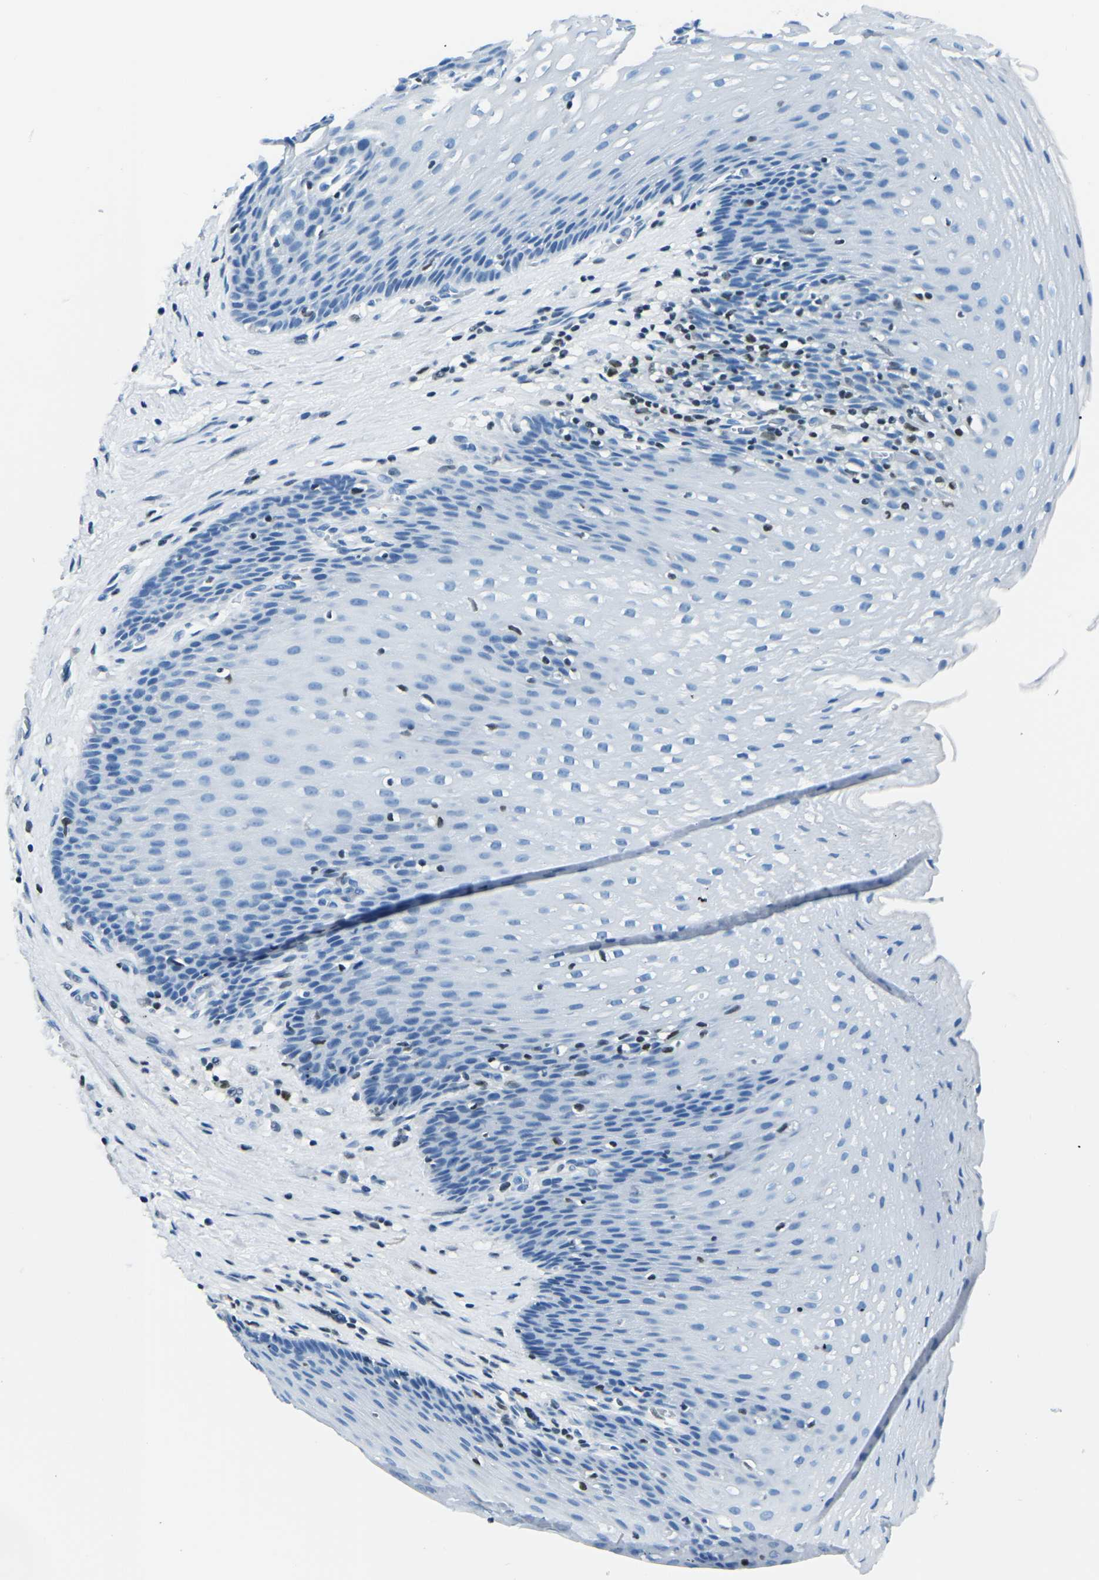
{"staining": {"intensity": "negative", "quantity": "none", "location": "none"}, "tissue": "esophagus", "cell_type": "Squamous epithelial cells", "image_type": "normal", "snomed": [{"axis": "morphology", "description": "Normal tissue, NOS"}, {"axis": "topography", "description": "Esophagus"}], "caption": "IHC of unremarkable esophagus exhibits no staining in squamous epithelial cells.", "gene": "CELF2", "patient": {"sex": "male", "age": 48}}